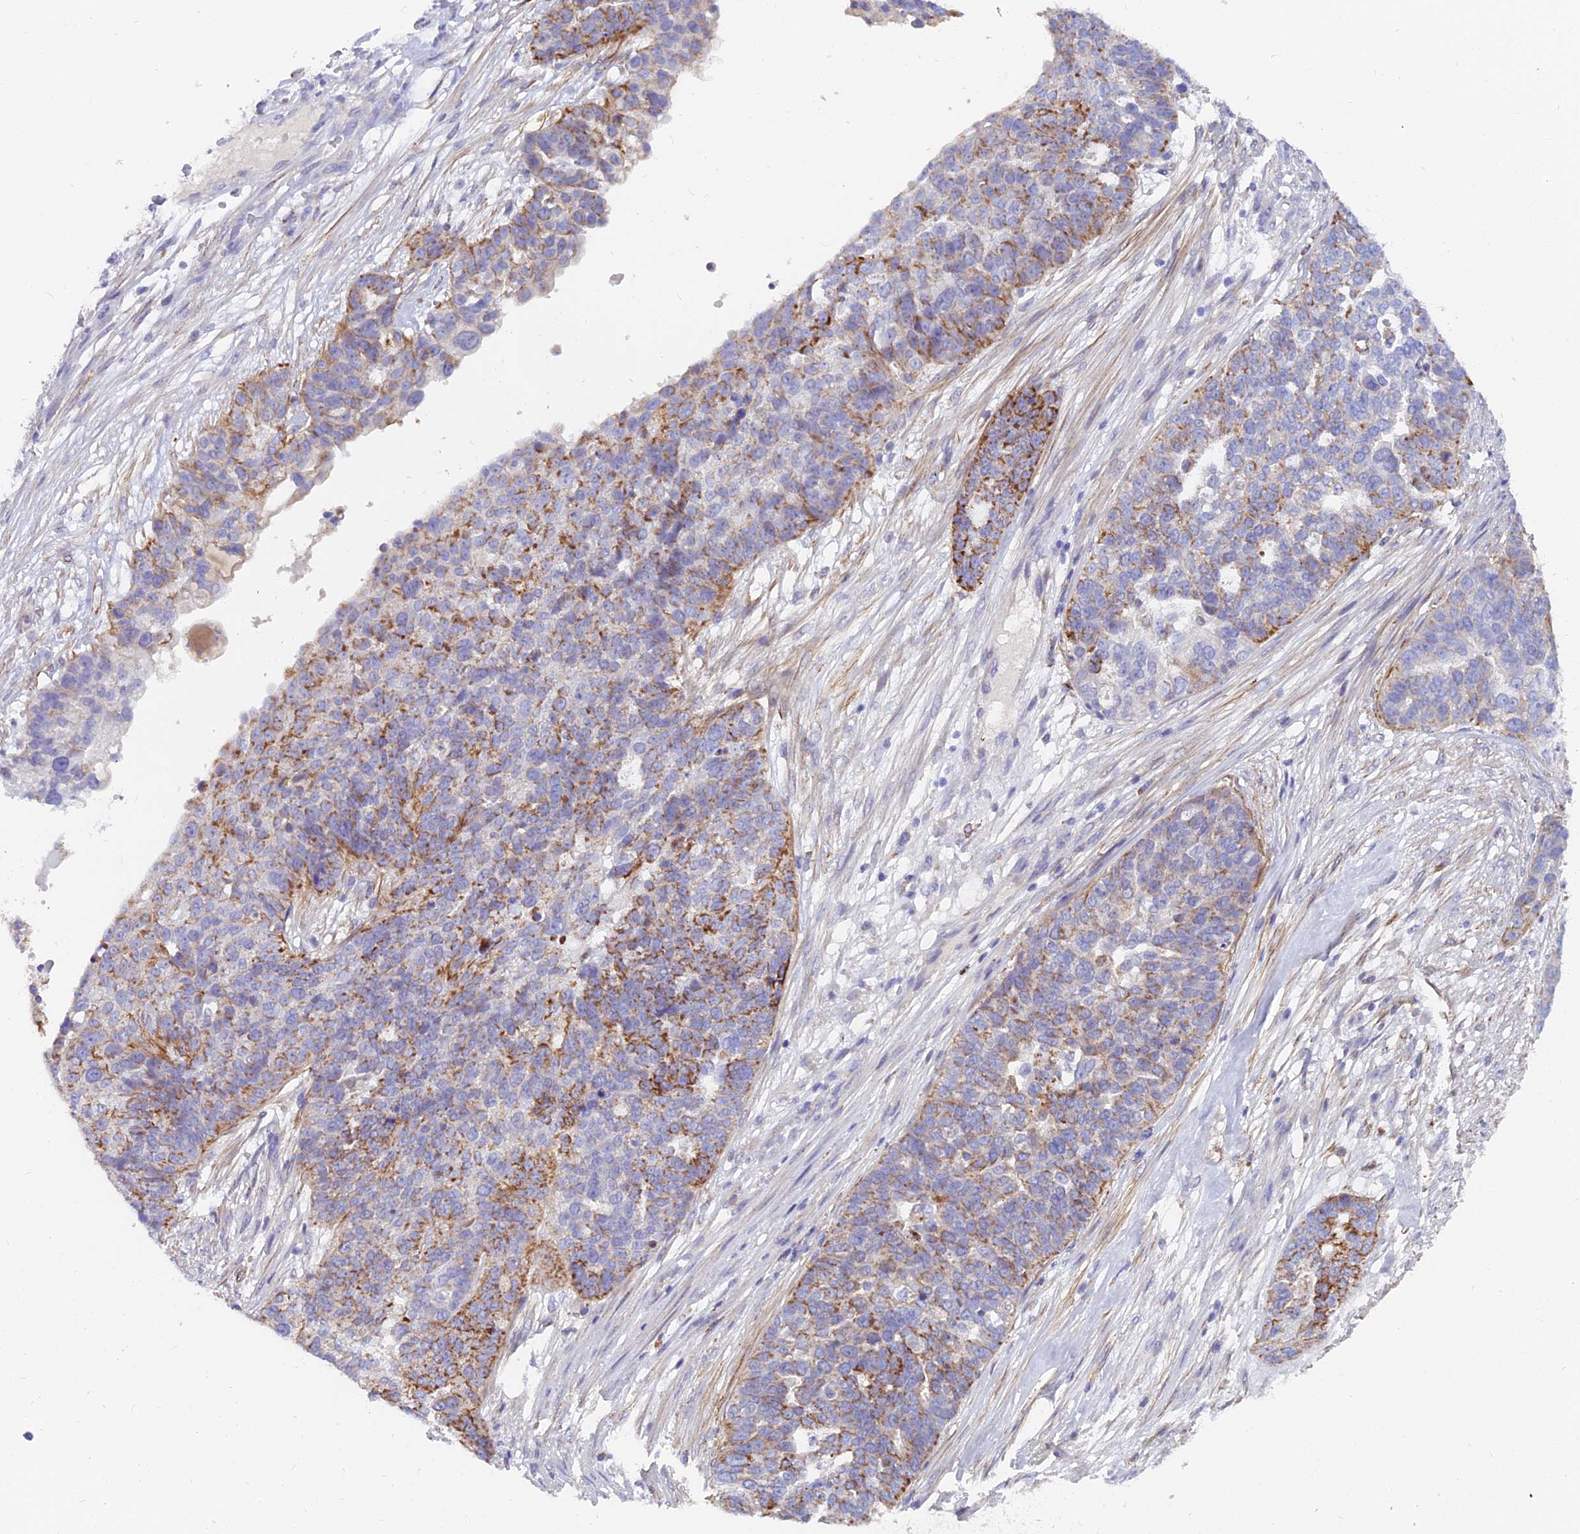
{"staining": {"intensity": "moderate", "quantity": "25%-75%", "location": "cytoplasmic/membranous"}, "tissue": "ovarian cancer", "cell_type": "Tumor cells", "image_type": "cancer", "snomed": [{"axis": "morphology", "description": "Cystadenocarcinoma, serous, NOS"}, {"axis": "topography", "description": "Ovary"}], "caption": "The photomicrograph demonstrates staining of serous cystadenocarcinoma (ovarian), revealing moderate cytoplasmic/membranous protein positivity (brown color) within tumor cells. The protein is shown in brown color, while the nuclei are stained blue.", "gene": "TIGD6", "patient": {"sex": "female", "age": 59}}